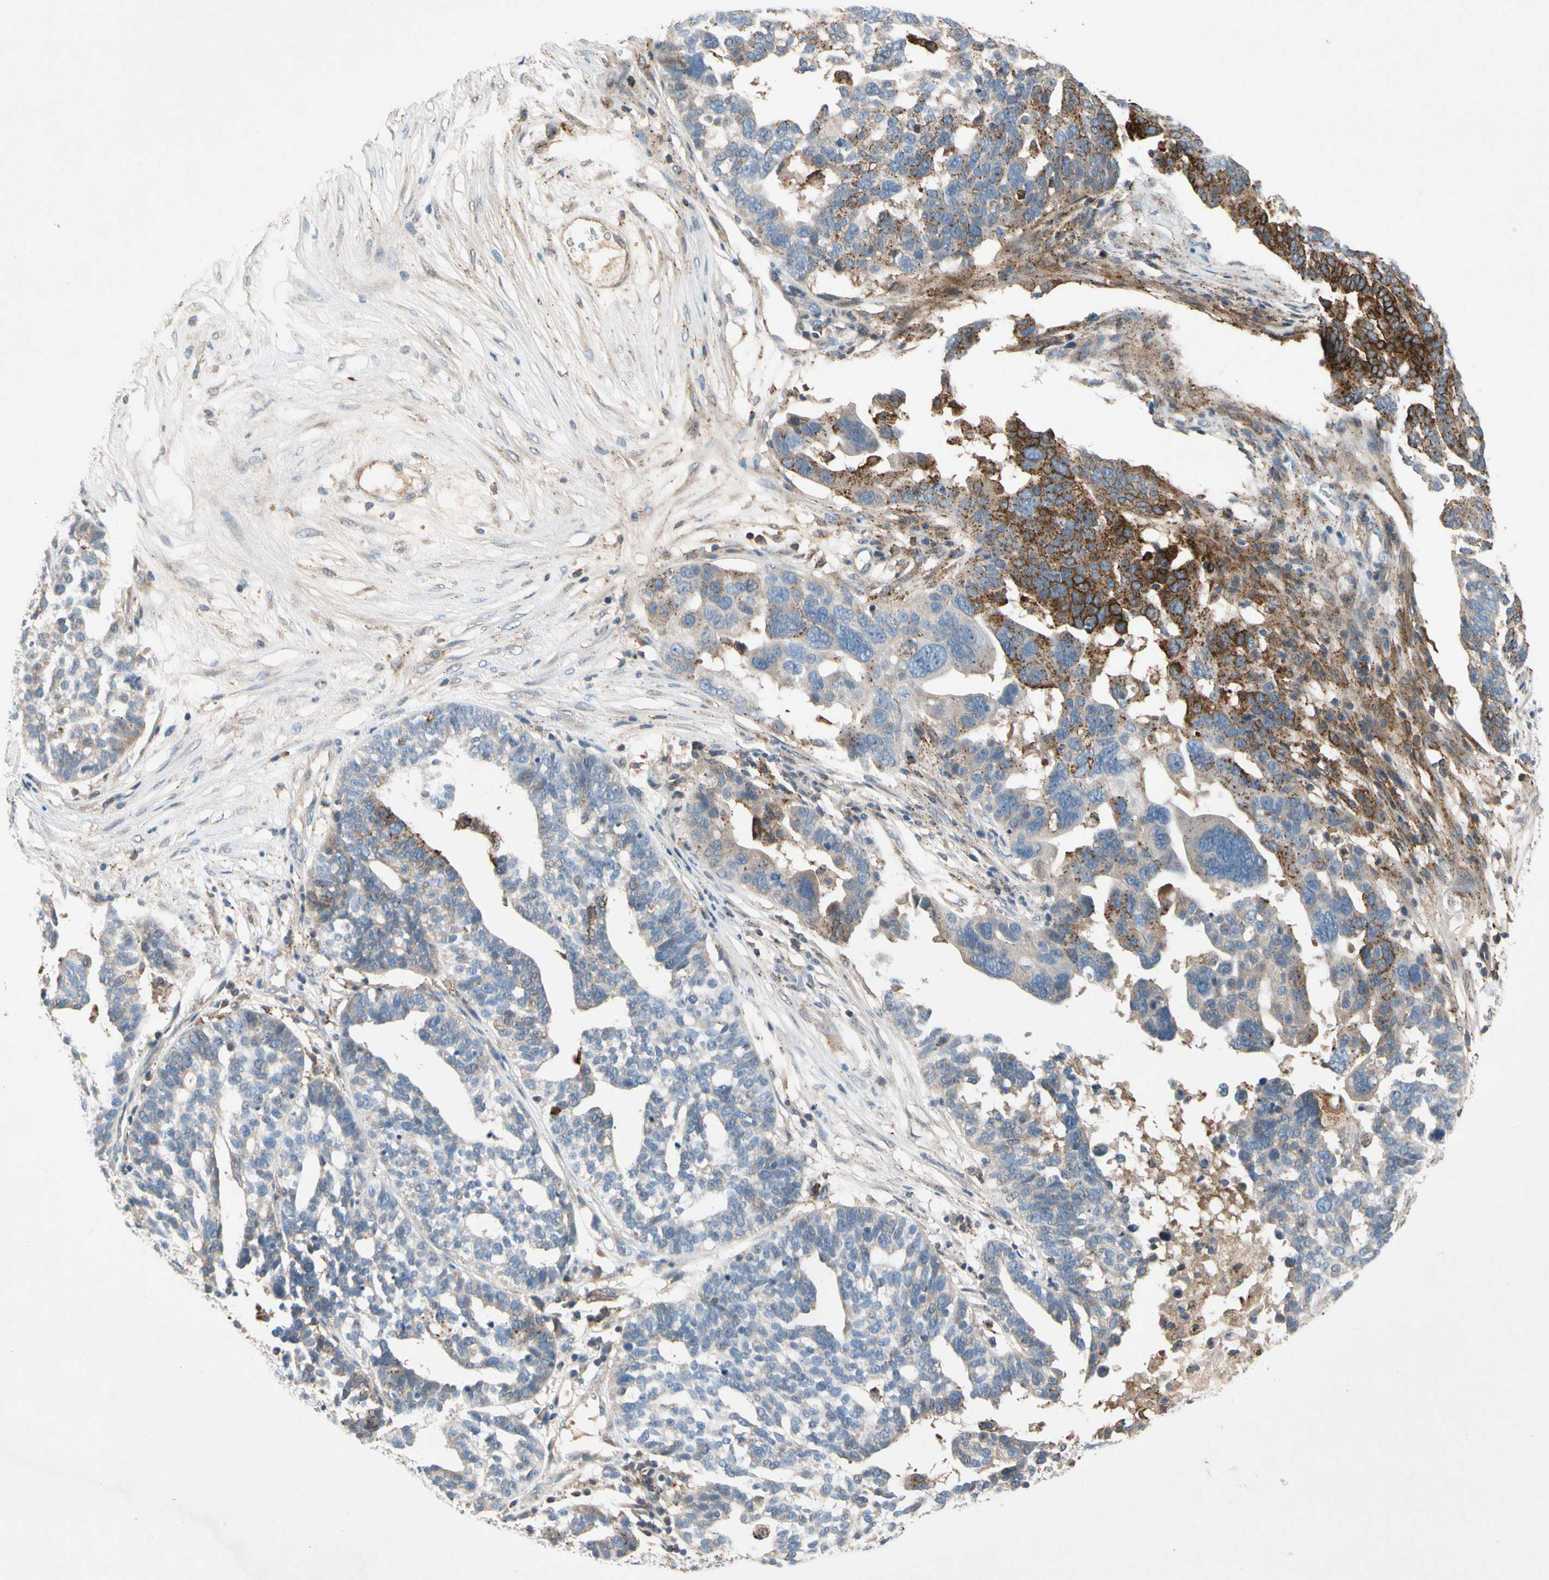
{"staining": {"intensity": "strong", "quantity": "<25%", "location": "cytoplasmic/membranous"}, "tissue": "ovarian cancer", "cell_type": "Tumor cells", "image_type": "cancer", "snomed": [{"axis": "morphology", "description": "Cystadenocarcinoma, serous, NOS"}, {"axis": "topography", "description": "Ovary"}], "caption": "Protein positivity by immunohistochemistry (IHC) demonstrates strong cytoplasmic/membranous expression in about <25% of tumor cells in serous cystadenocarcinoma (ovarian). (Stains: DAB in brown, nuclei in blue, Microscopy: brightfield microscopy at high magnification).", "gene": "NDFIP2", "patient": {"sex": "female", "age": 59}}